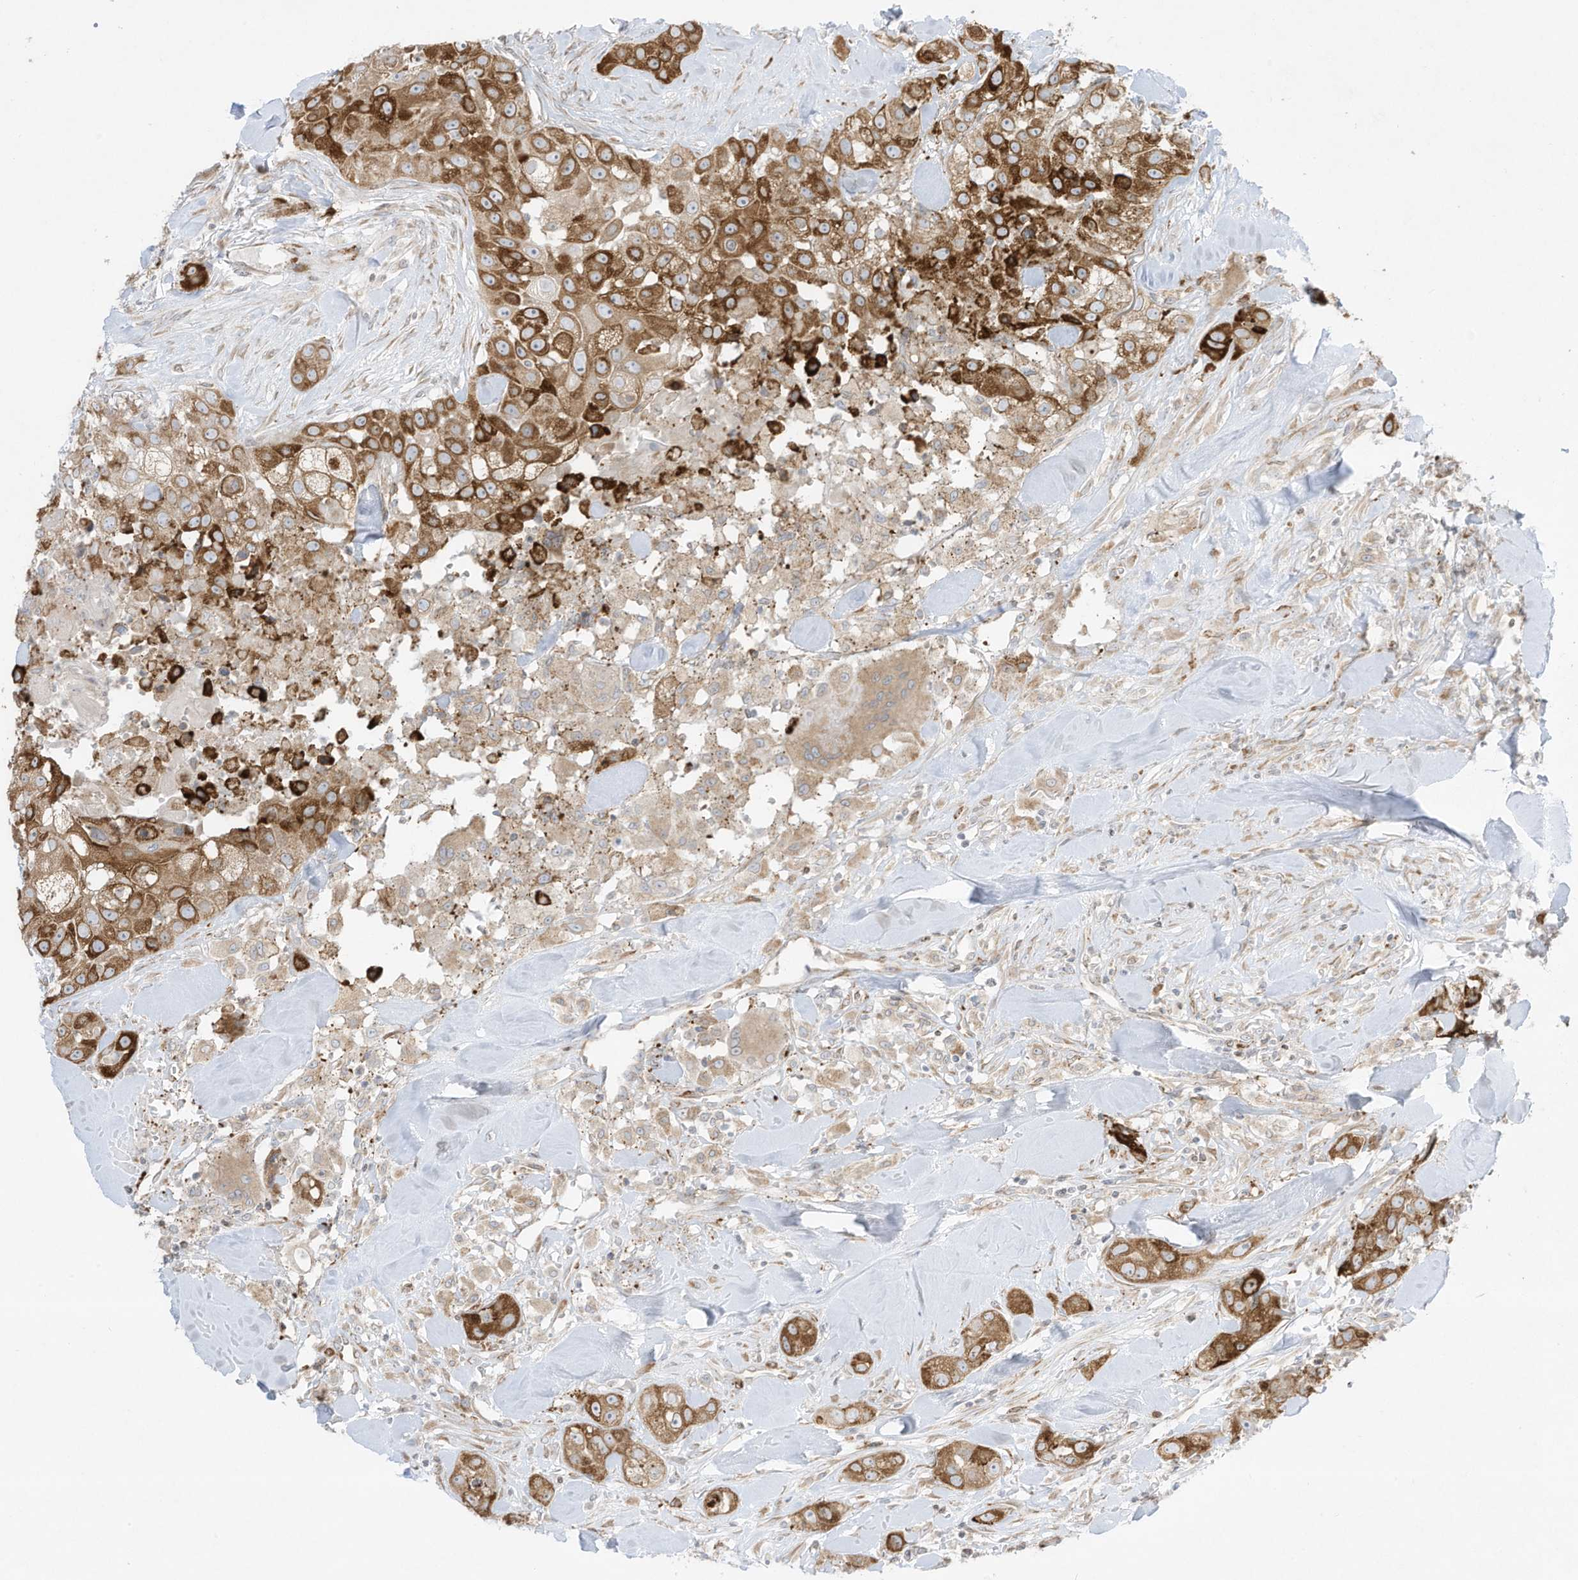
{"staining": {"intensity": "strong", "quantity": "25%-75%", "location": "cytoplasmic/membranous"}, "tissue": "head and neck cancer", "cell_type": "Tumor cells", "image_type": "cancer", "snomed": [{"axis": "morphology", "description": "Normal tissue, NOS"}, {"axis": "morphology", "description": "Squamous cell carcinoma, NOS"}, {"axis": "topography", "description": "Skeletal muscle"}, {"axis": "topography", "description": "Head-Neck"}], "caption": "Protein staining displays strong cytoplasmic/membranous positivity in about 25%-75% of tumor cells in squamous cell carcinoma (head and neck). (DAB (3,3'-diaminobenzidine) IHC with brightfield microscopy, high magnification).", "gene": "PTK6", "patient": {"sex": "male", "age": 51}}